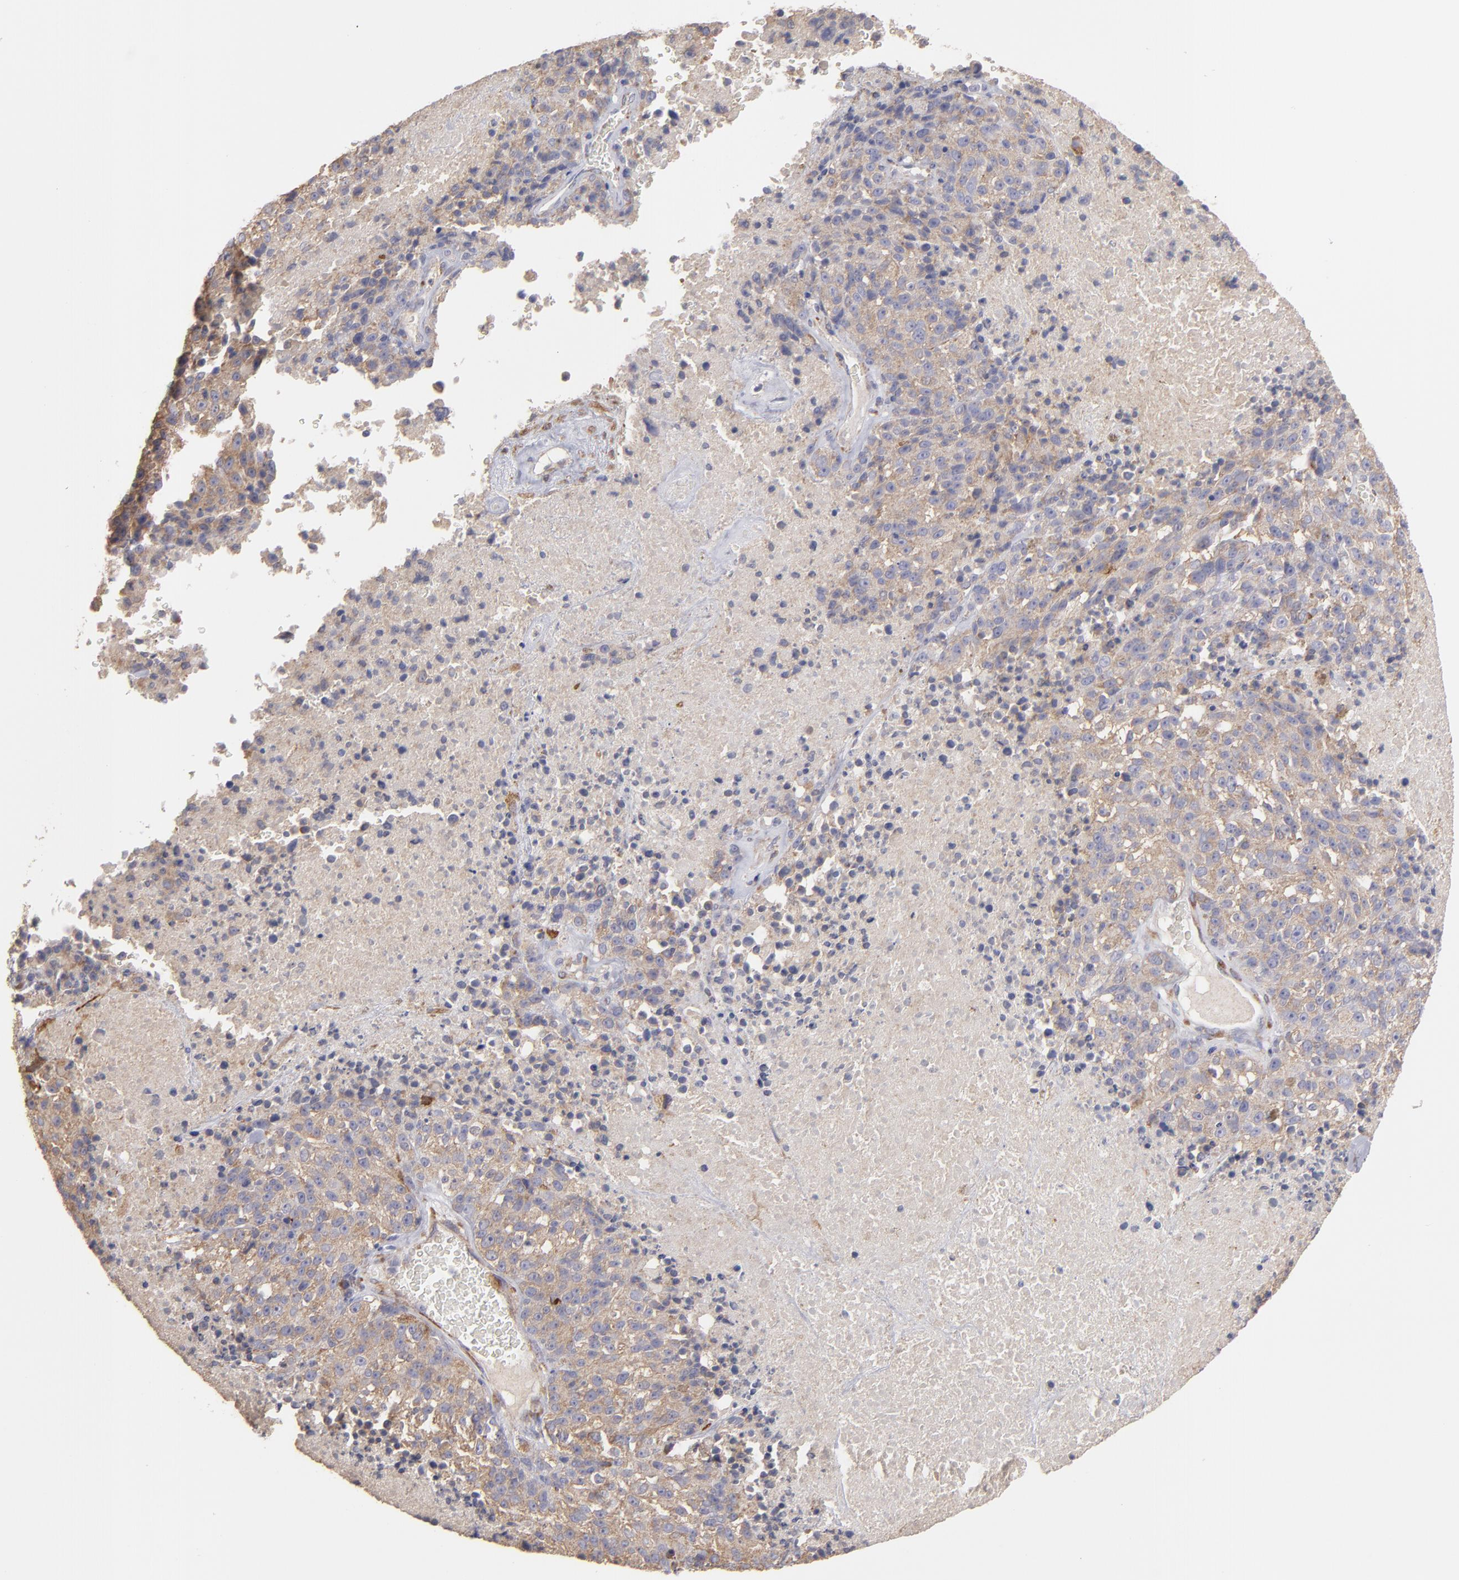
{"staining": {"intensity": "moderate", "quantity": ">75%", "location": "cytoplasmic/membranous"}, "tissue": "melanoma", "cell_type": "Tumor cells", "image_type": "cancer", "snomed": [{"axis": "morphology", "description": "Malignant melanoma, Metastatic site"}, {"axis": "topography", "description": "Cerebral cortex"}], "caption": "Human malignant melanoma (metastatic site) stained for a protein (brown) shows moderate cytoplasmic/membranous positive expression in approximately >75% of tumor cells.", "gene": "ENTPD5", "patient": {"sex": "female", "age": 52}}